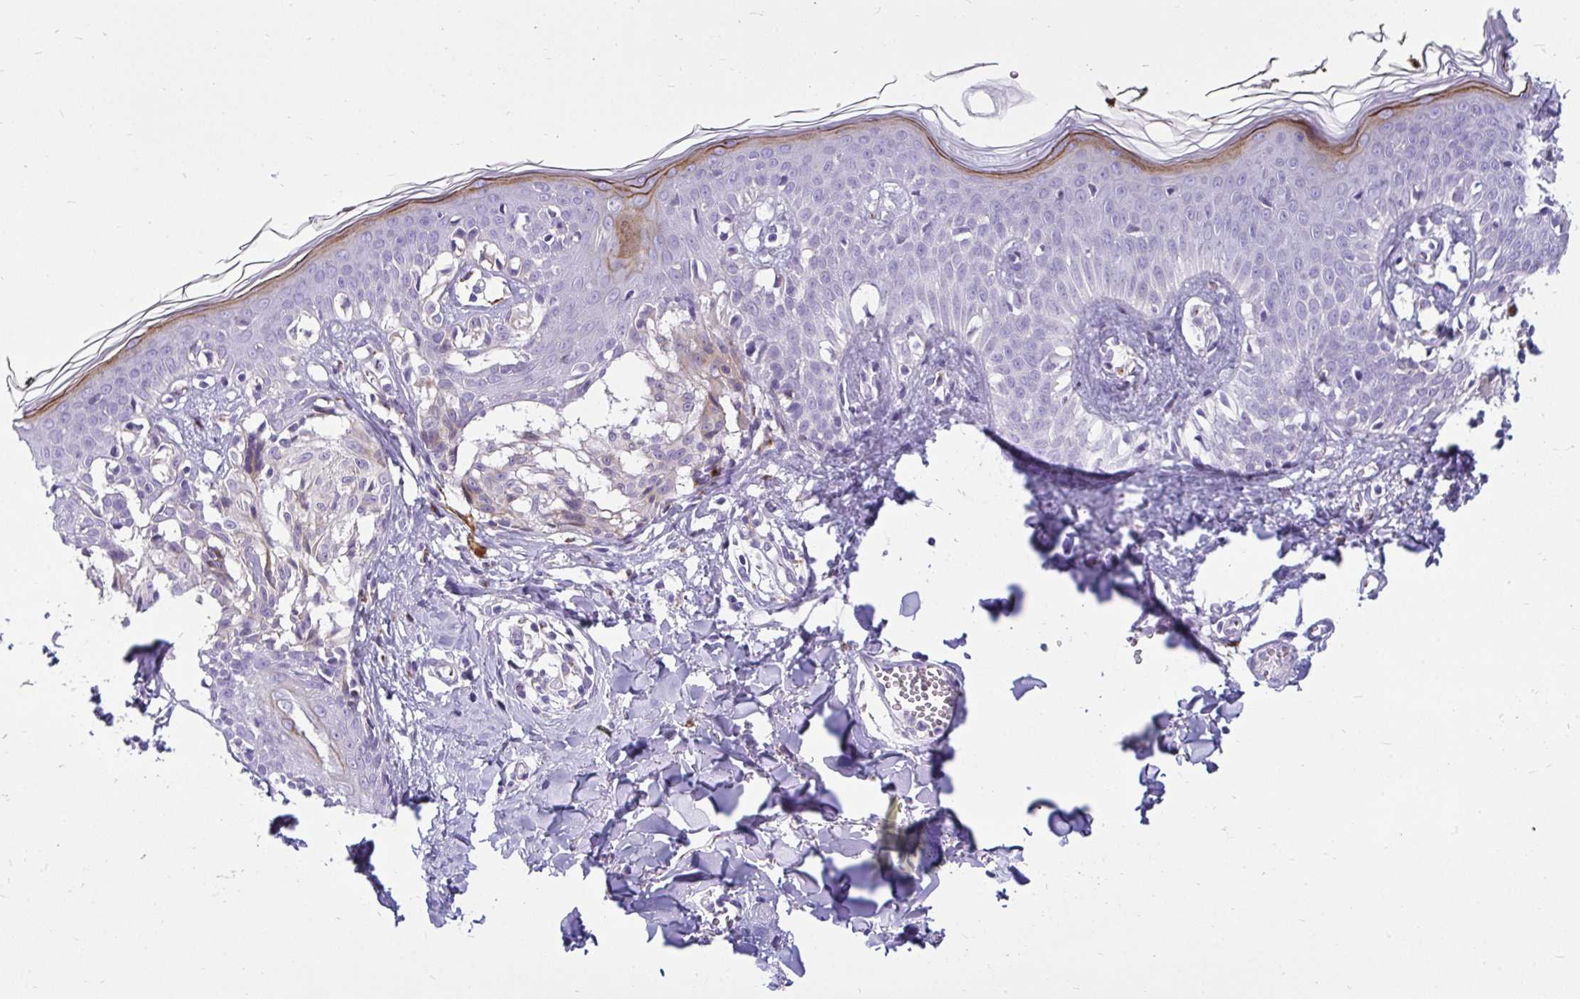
{"staining": {"intensity": "negative", "quantity": "none", "location": "none"}, "tissue": "melanoma", "cell_type": "Tumor cells", "image_type": "cancer", "snomed": [{"axis": "morphology", "description": "Malignant melanoma, NOS"}, {"axis": "topography", "description": "Skin"}], "caption": "Tumor cells show no significant staining in malignant melanoma.", "gene": "CTSZ", "patient": {"sex": "female", "age": 43}}